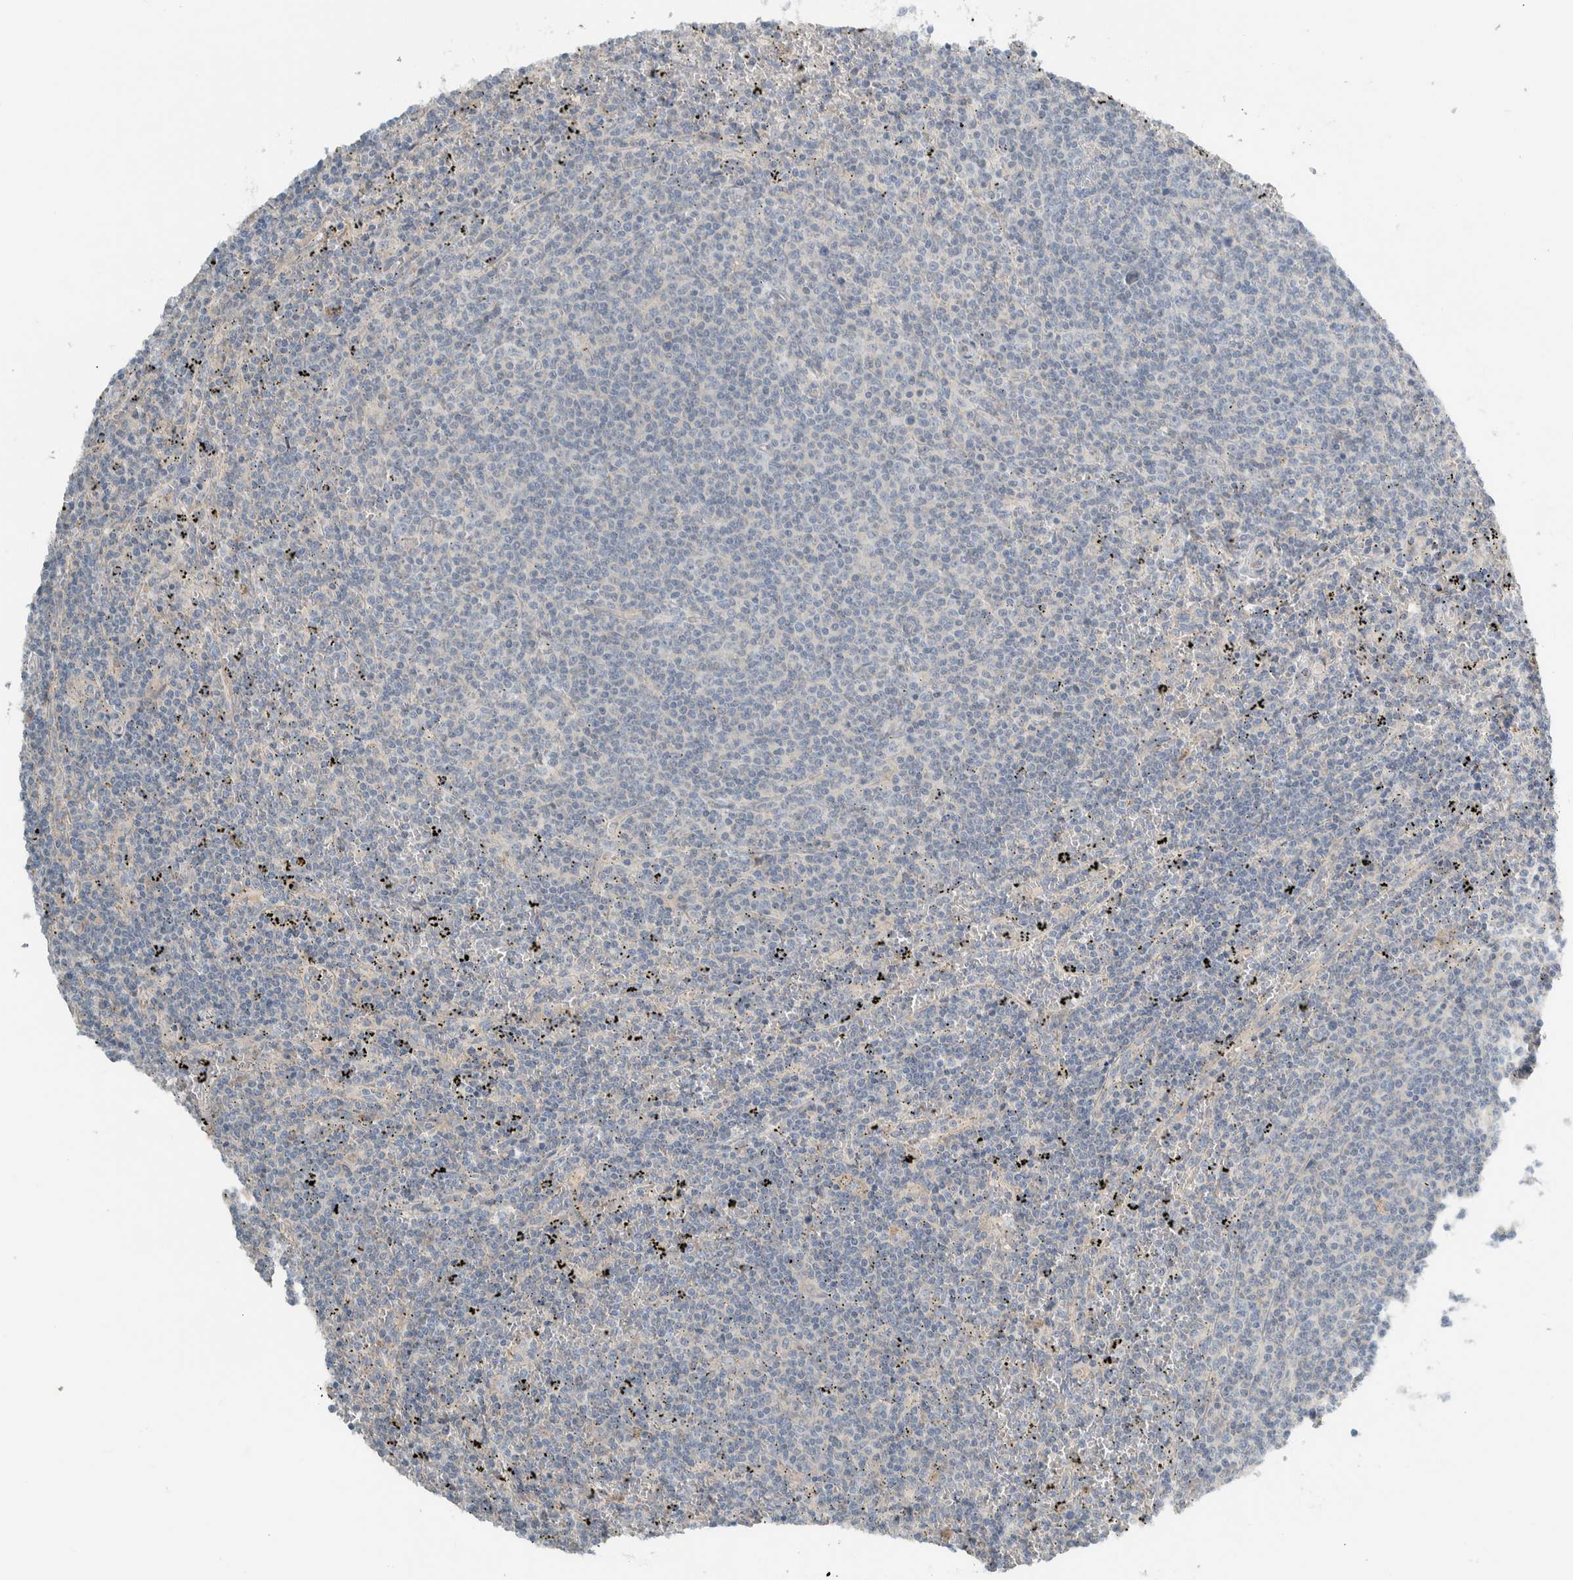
{"staining": {"intensity": "negative", "quantity": "none", "location": "none"}, "tissue": "lymphoma", "cell_type": "Tumor cells", "image_type": "cancer", "snomed": [{"axis": "morphology", "description": "Malignant lymphoma, non-Hodgkin's type, Low grade"}, {"axis": "topography", "description": "Spleen"}], "caption": "This is an immunohistochemistry histopathology image of human malignant lymphoma, non-Hodgkin's type (low-grade). There is no positivity in tumor cells.", "gene": "HGS", "patient": {"sex": "female", "age": 50}}